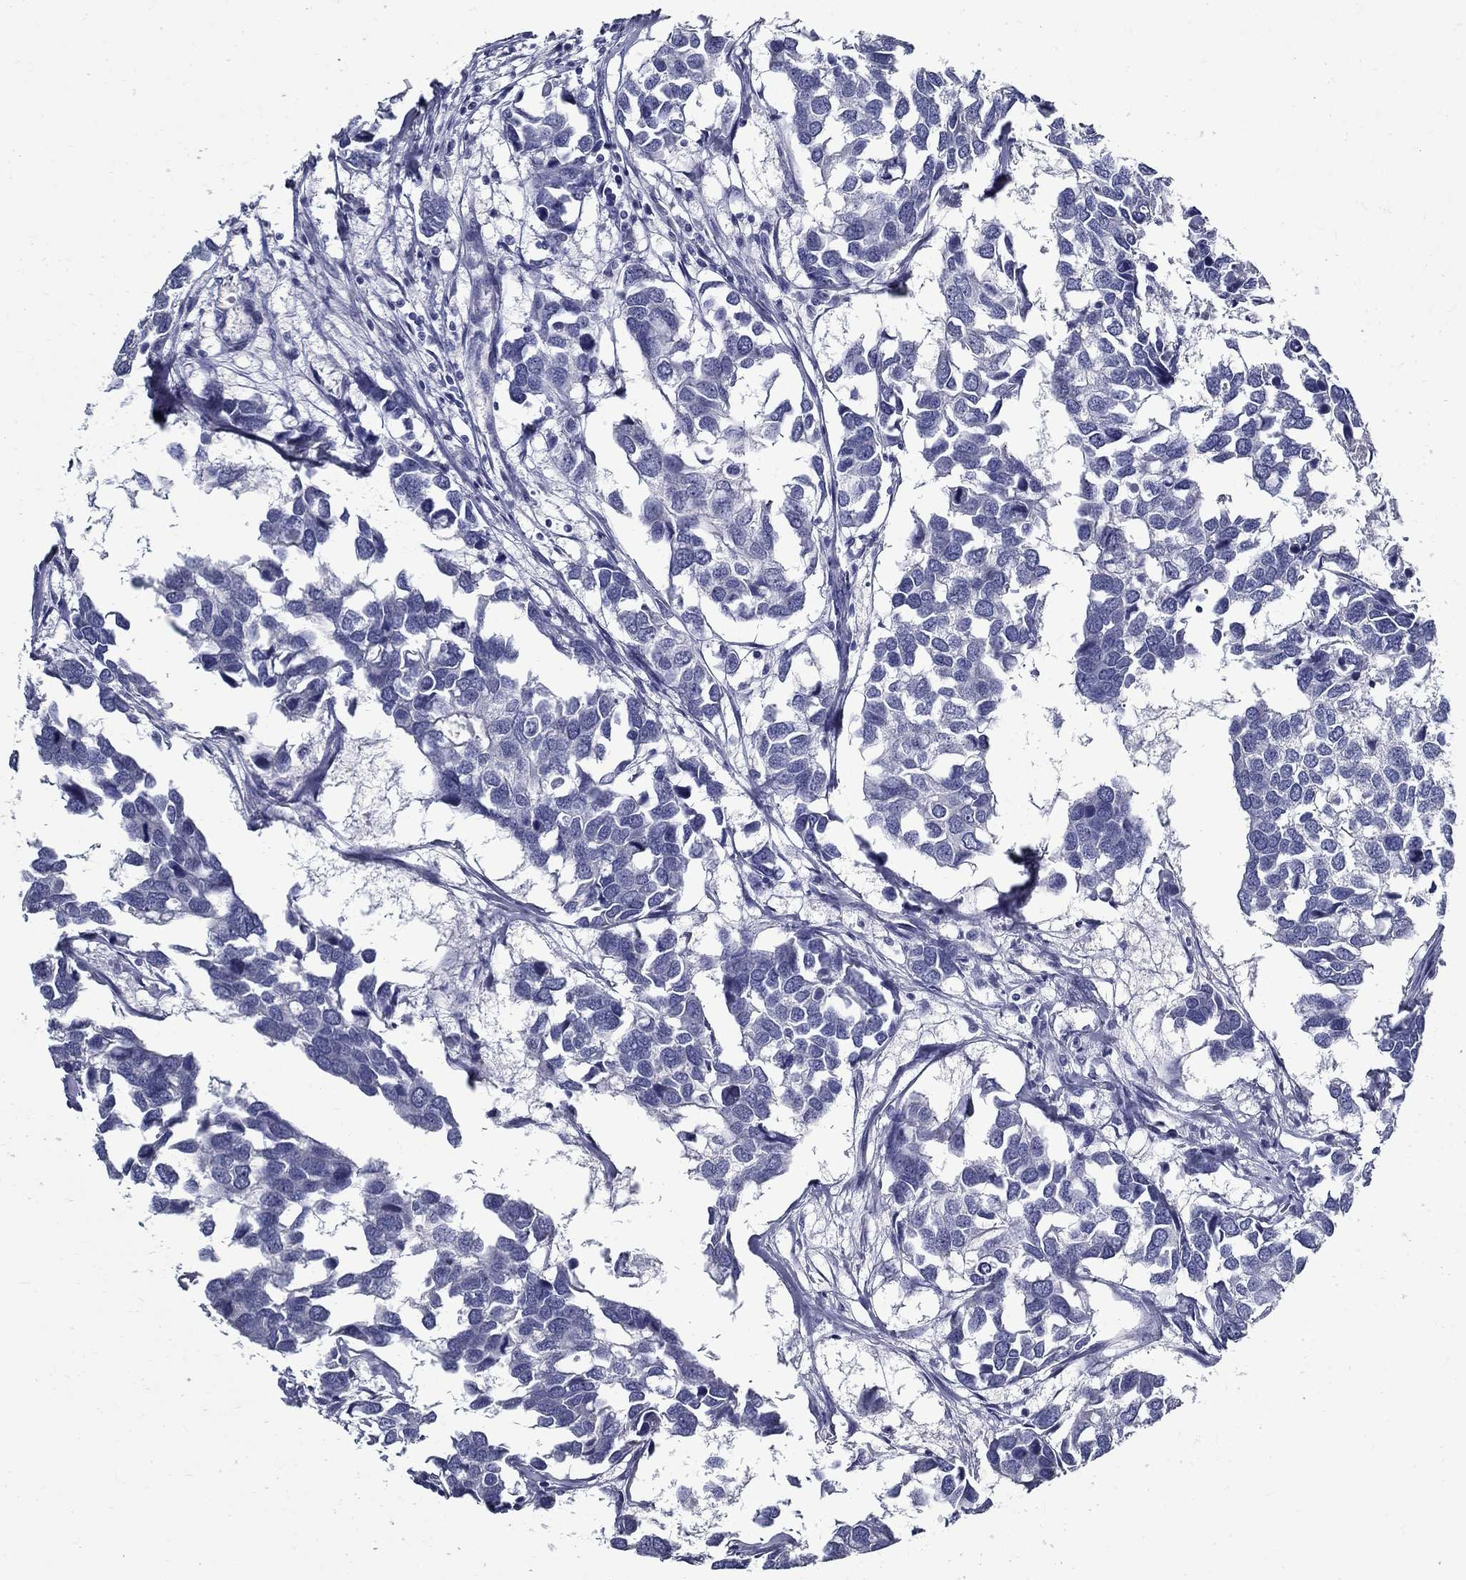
{"staining": {"intensity": "negative", "quantity": "none", "location": "none"}, "tissue": "breast cancer", "cell_type": "Tumor cells", "image_type": "cancer", "snomed": [{"axis": "morphology", "description": "Duct carcinoma"}, {"axis": "topography", "description": "Breast"}], "caption": "Immunohistochemical staining of breast cancer displays no significant positivity in tumor cells. (Brightfield microscopy of DAB immunohistochemistry at high magnification).", "gene": "TGM4", "patient": {"sex": "female", "age": 83}}